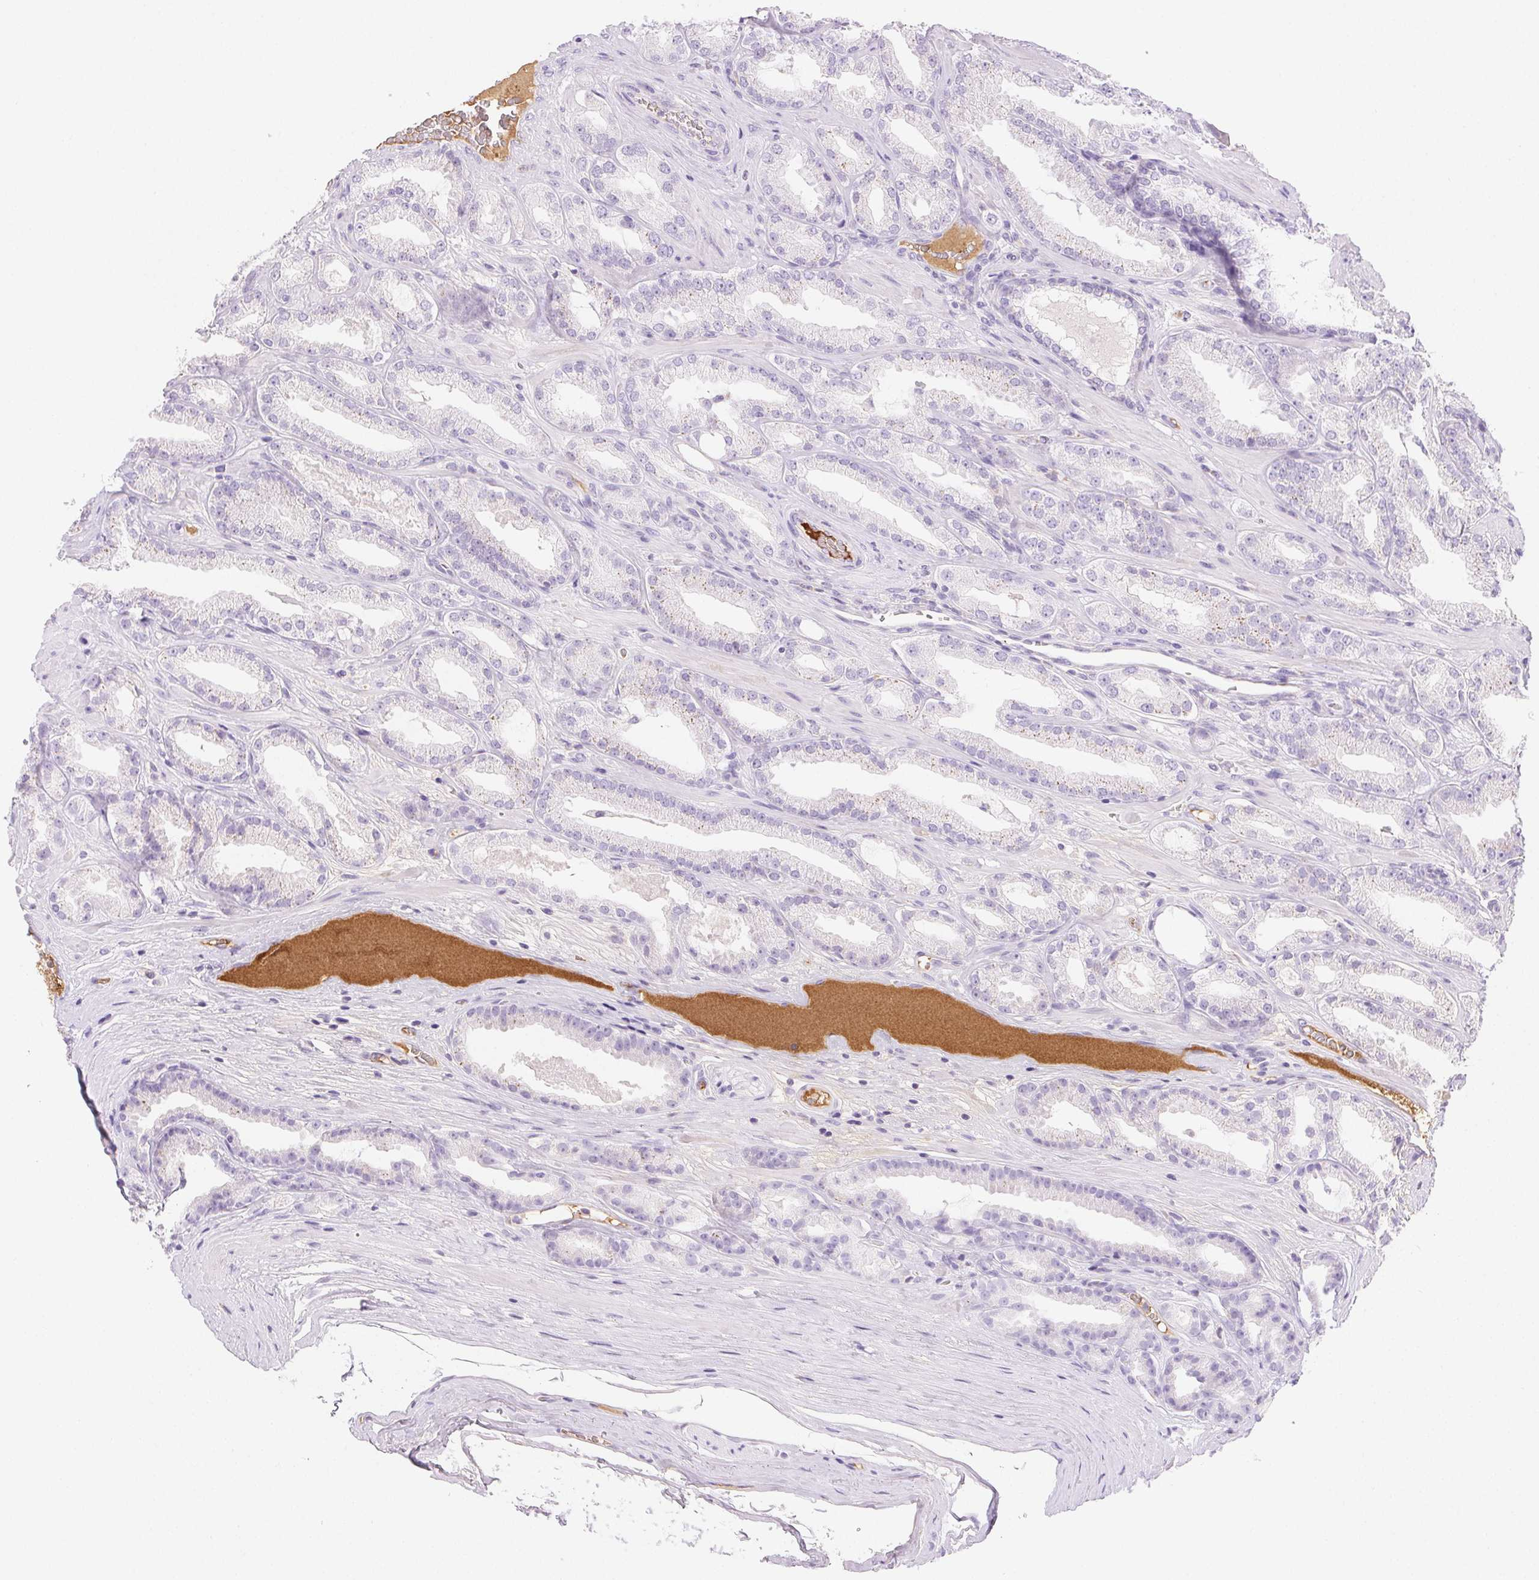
{"staining": {"intensity": "negative", "quantity": "none", "location": "none"}, "tissue": "prostate cancer", "cell_type": "Tumor cells", "image_type": "cancer", "snomed": [{"axis": "morphology", "description": "Adenocarcinoma, Low grade"}, {"axis": "topography", "description": "Prostate"}], "caption": "Immunohistochemistry image of neoplastic tissue: prostate cancer stained with DAB reveals no significant protein expression in tumor cells.", "gene": "FGA", "patient": {"sex": "male", "age": 61}}